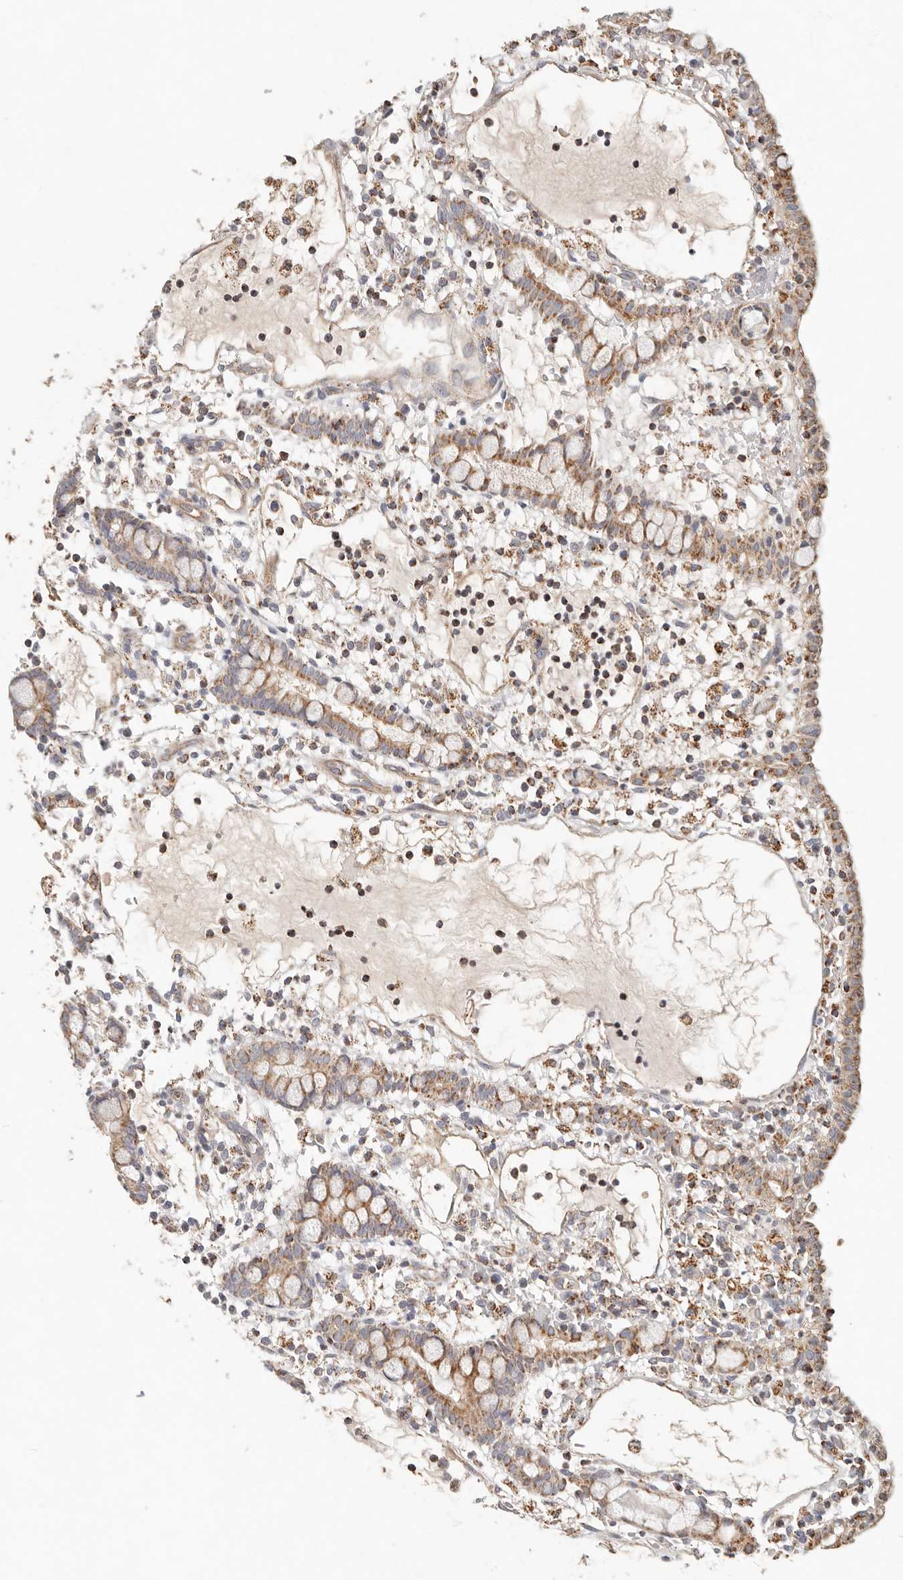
{"staining": {"intensity": "strong", "quantity": ">75%", "location": "cytoplasmic/membranous"}, "tissue": "small intestine", "cell_type": "Glandular cells", "image_type": "normal", "snomed": [{"axis": "morphology", "description": "Normal tissue, NOS"}, {"axis": "morphology", "description": "Developmental malformation"}, {"axis": "topography", "description": "Small intestine"}], "caption": "Human small intestine stained for a protein (brown) demonstrates strong cytoplasmic/membranous positive expression in about >75% of glandular cells.", "gene": "ARHGEF10L", "patient": {"sex": "male"}}